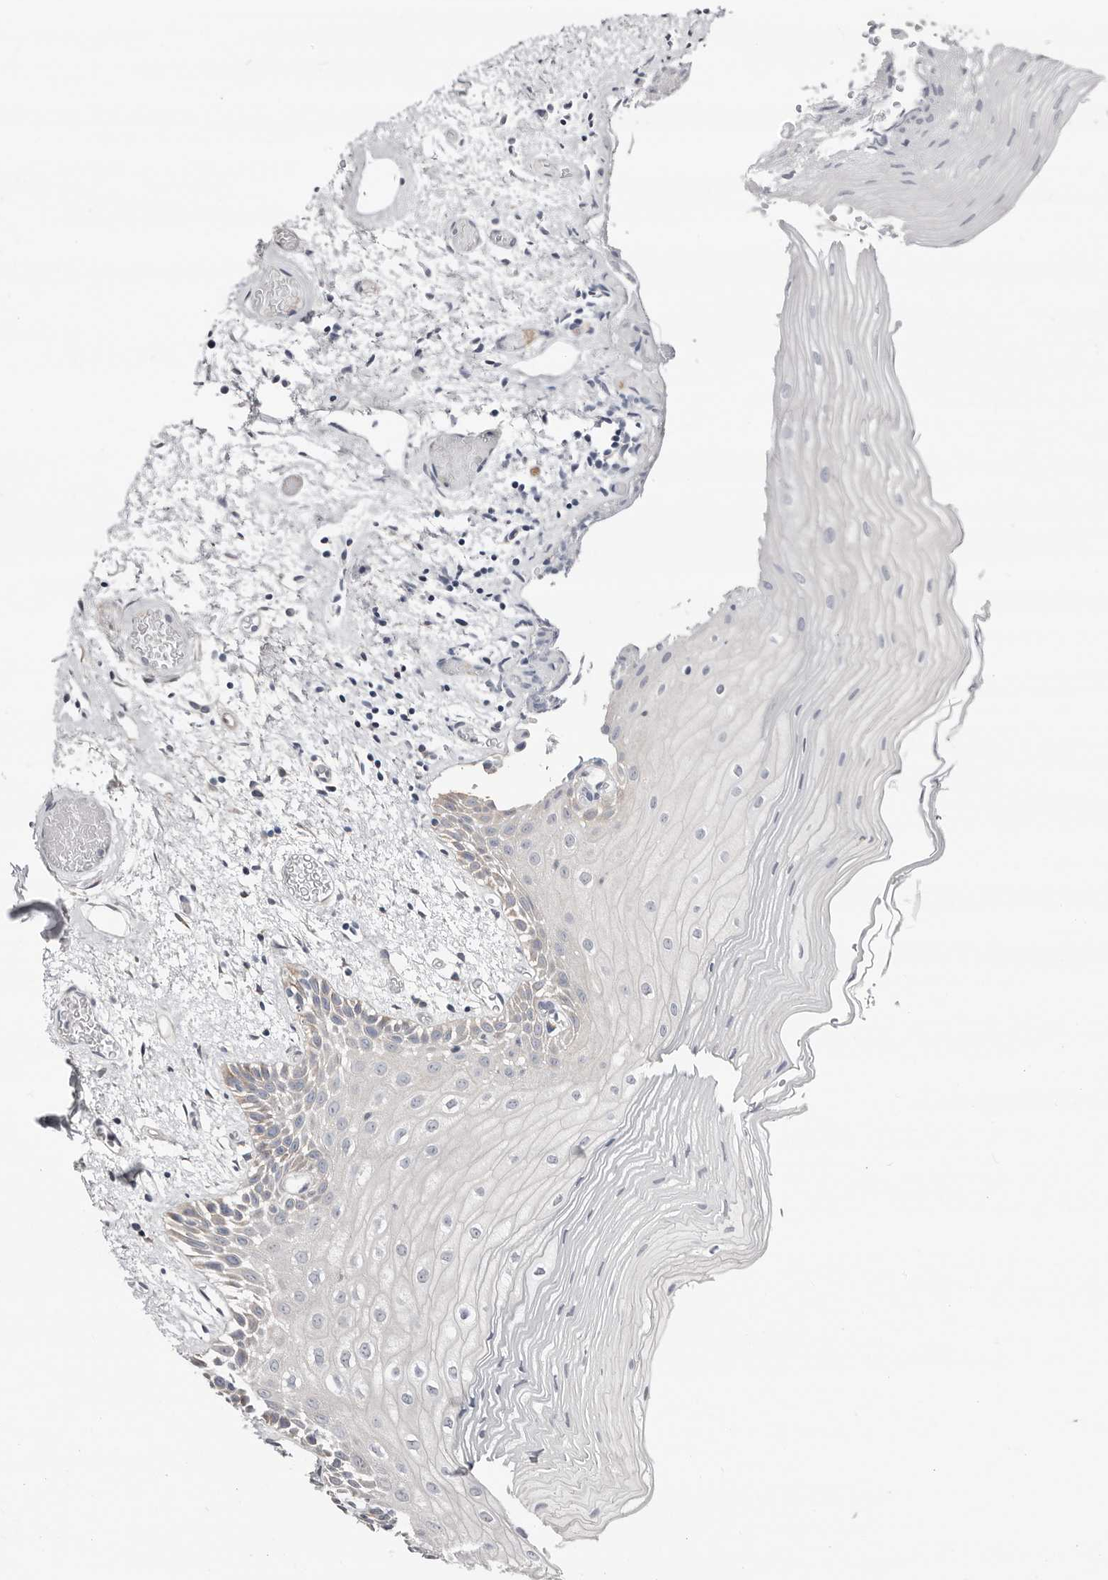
{"staining": {"intensity": "negative", "quantity": "none", "location": "none"}, "tissue": "oral mucosa", "cell_type": "Squamous epithelial cells", "image_type": "normal", "snomed": [{"axis": "morphology", "description": "Normal tissue, NOS"}, {"axis": "topography", "description": "Oral tissue"}], "caption": "The micrograph demonstrates no significant positivity in squamous epithelial cells of oral mucosa.", "gene": "ASRGL1", "patient": {"sex": "male", "age": 52}}